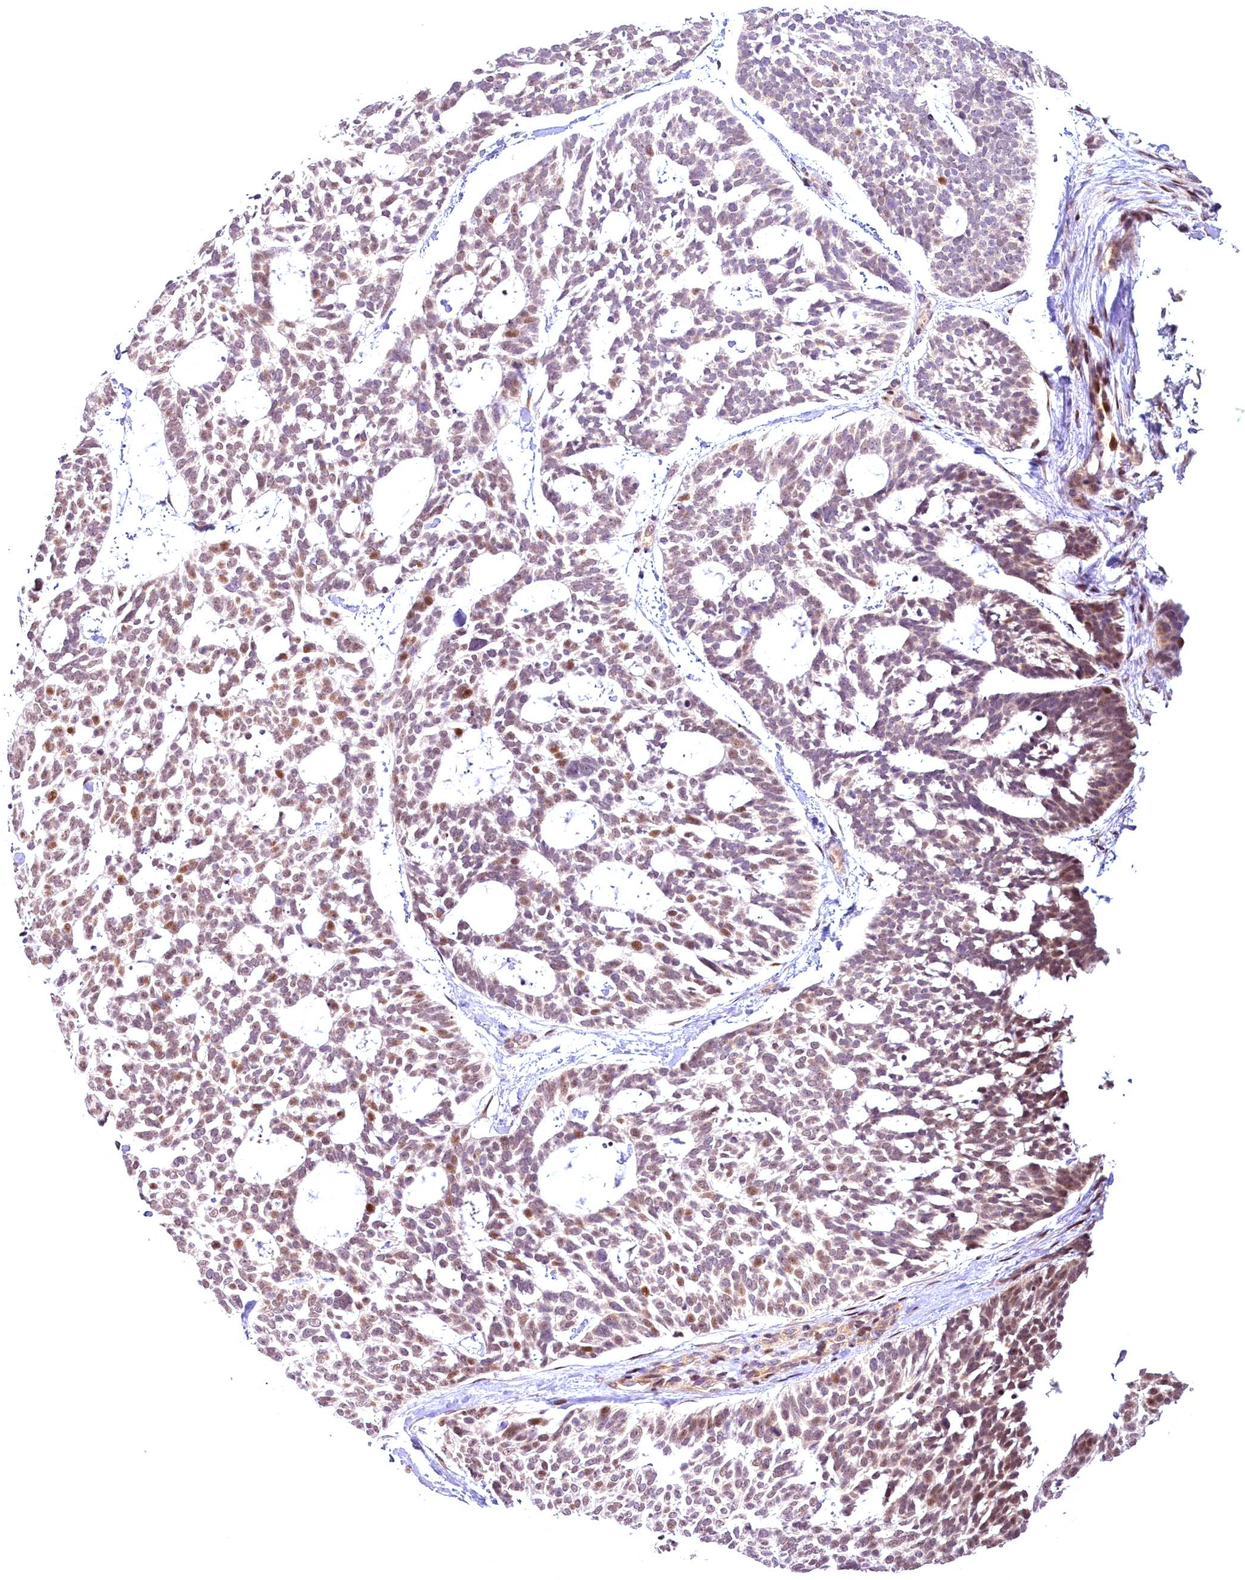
{"staining": {"intensity": "weak", "quantity": "25%-75%", "location": "nuclear"}, "tissue": "skin cancer", "cell_type": "Tumor cells", "image_type": "cancer", "snomed": [{"axis": "morphology", "description": "Basal cell carcinoma"}, {"axis": "topography", "description": "Skin"}], "caption": "Skin basal cell carcinoma stained with DAB (3,3'-diaminobenzidine) immunohistochemistry exhibits low levels of weak nuclear staining in approximately 25%-75% of tumor cells. Nuclei are stained in blue.", "gene": "AP1M1", "patient": {"sex": "male", "age": 88}}